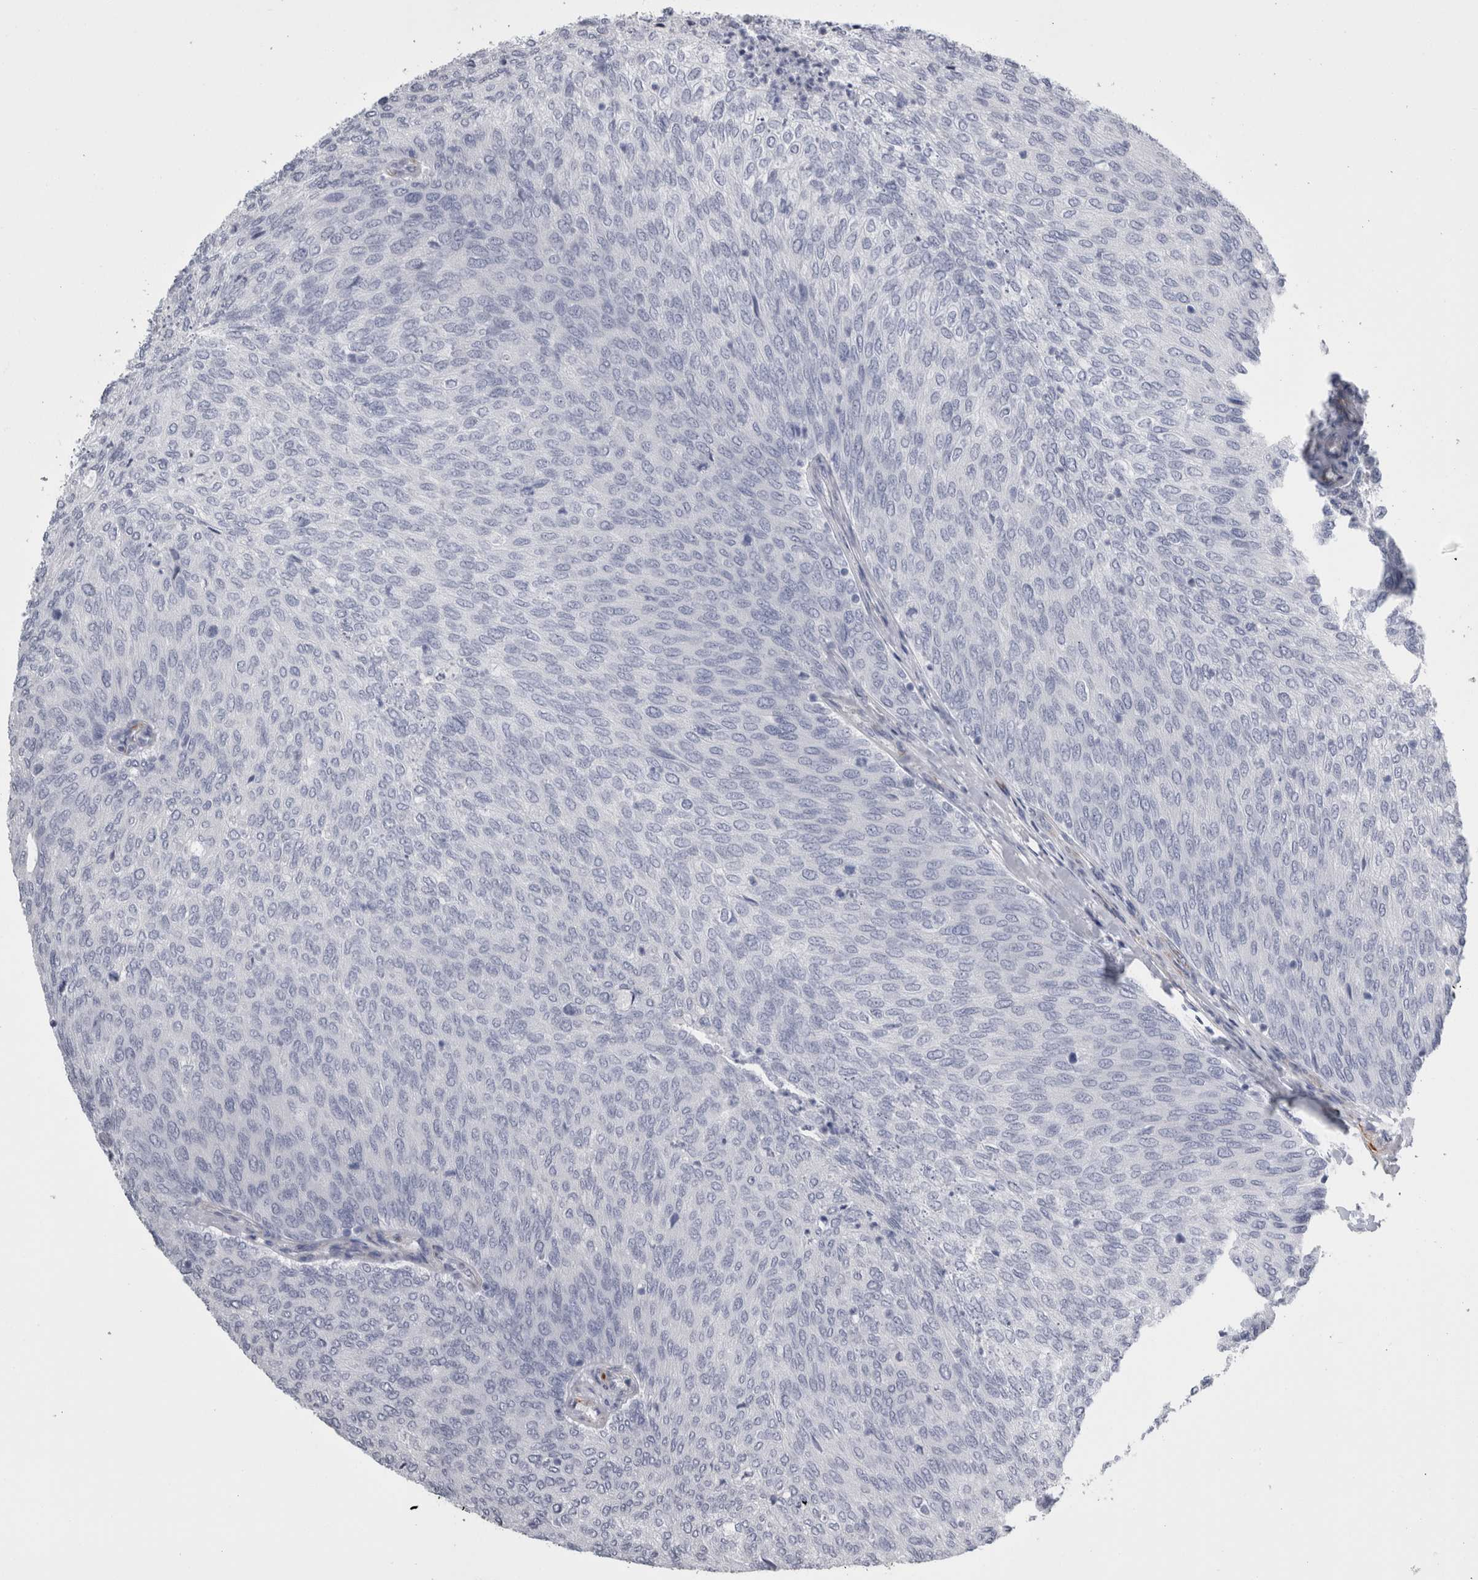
{"staining": {"intensity": "negative", "quantity": "none", "location": "none"}, "tissue": "urothelial cancer", "cell_type": "Tumor cells", "image_type": "cancer", "snomed": [{"axis": "morphology", "description": "Urothelial carcinoma, Low grade"}, {"axis": "topography", "description": "Urinary bladder"}], "caption": "Immunohistochemical staining of human urothelial carcinoma (low-grade) shows no significant positivity in tumor cells. Nuclei are stained in blue.", "gene": "VWDE", "patient": {"sex": "female", "age": 79}}